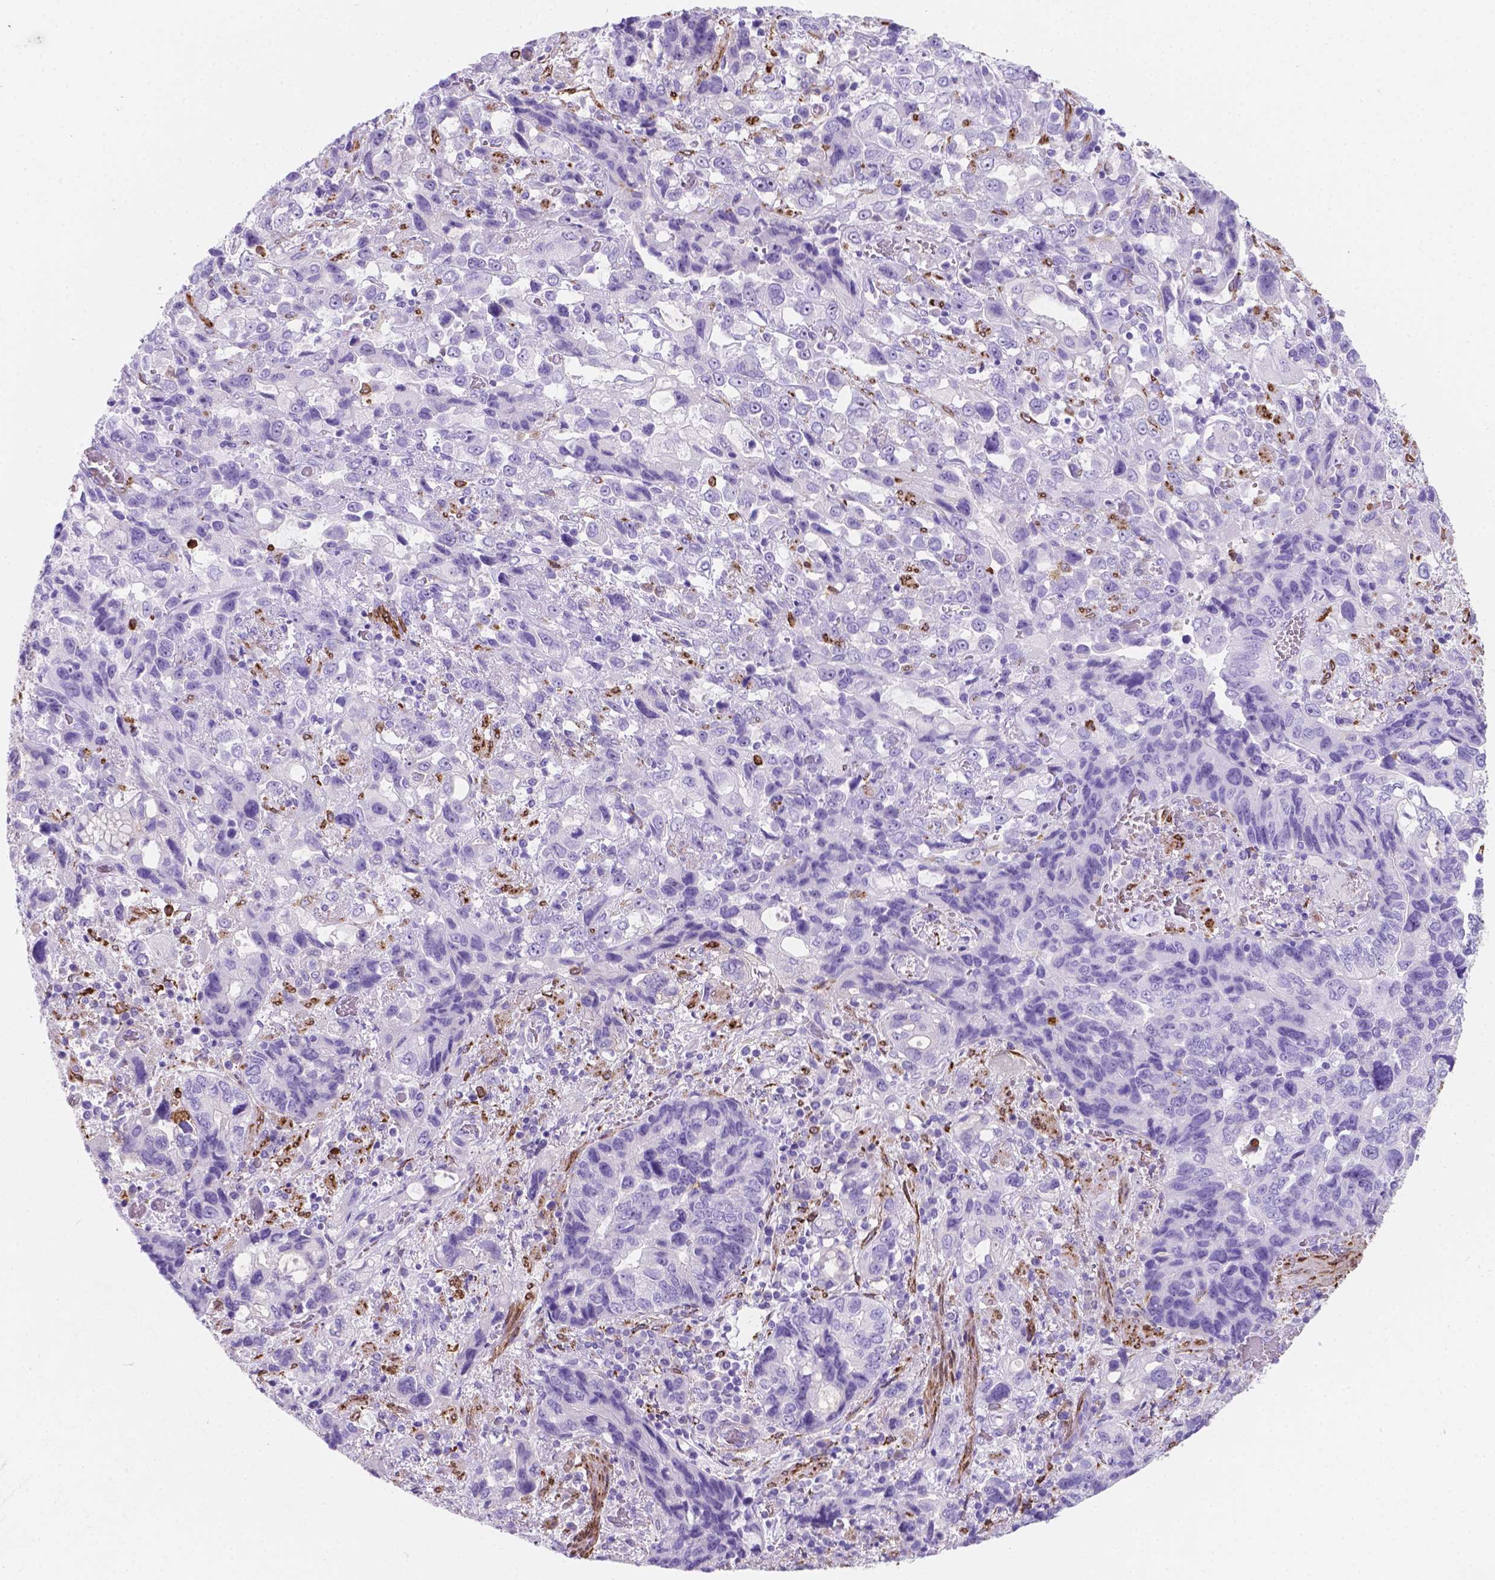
{"staining": {"intensity": "negative", "quantity": "none", "location": "none"}, "tissue": "stomach cancer", "cell_type": "Tumor cells", "image_type": "cancer", "snomed": [{"axis": "morphology", "description": "Adenocarcinoma, NOS"}, {"axis": "topography", "description": "Stomach, upper"}], "caption": "DAB (3,3'-diaminobenzidine) immunohistochemical staining of stomach adenocarcinoma reveals no significant expression in tumor cells.", "gene": "MACF1", "patient": {"sex": "female", "age": 81}}